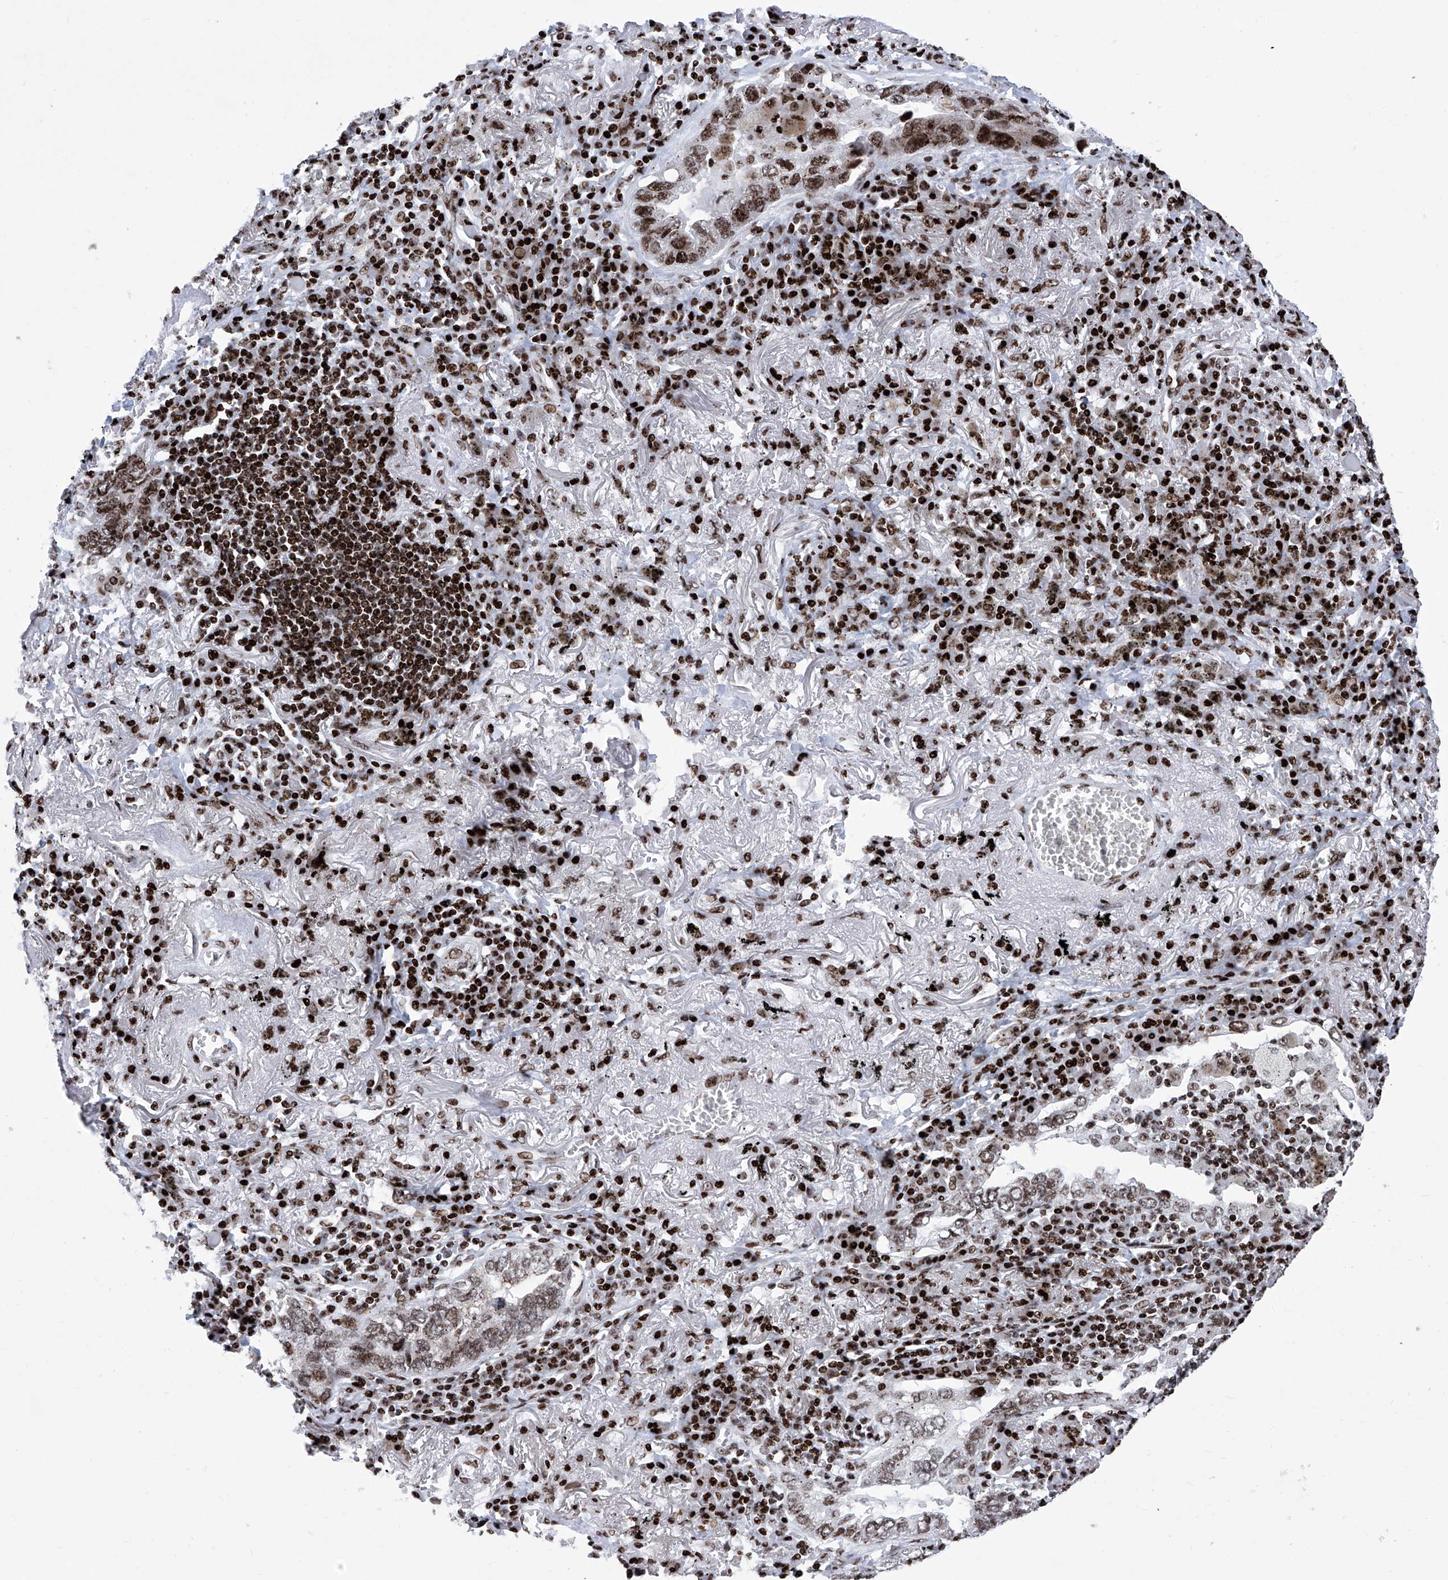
{"staining": {"intensity": "moderate", "quantity": ">75%", "location": "nuclear"}, "tissue": "lung cancer", "cell_type": "Tumor cells", "image_type": "cancer", "snomed": [{"axis": "morphology", "description": "Adenocarcinoma, NOS"}, {"axis": "topography", "description": "Lung"}], "caption": "A brown stain labels moderate nuclear positivity of a protein in human adenocarcinoma (lung) tumor cells. (DAB IHC, brown staining for protein, blue staining for nuclei).", "gene": "HEY2", "patient": {"sex": "male", "age": 65}}